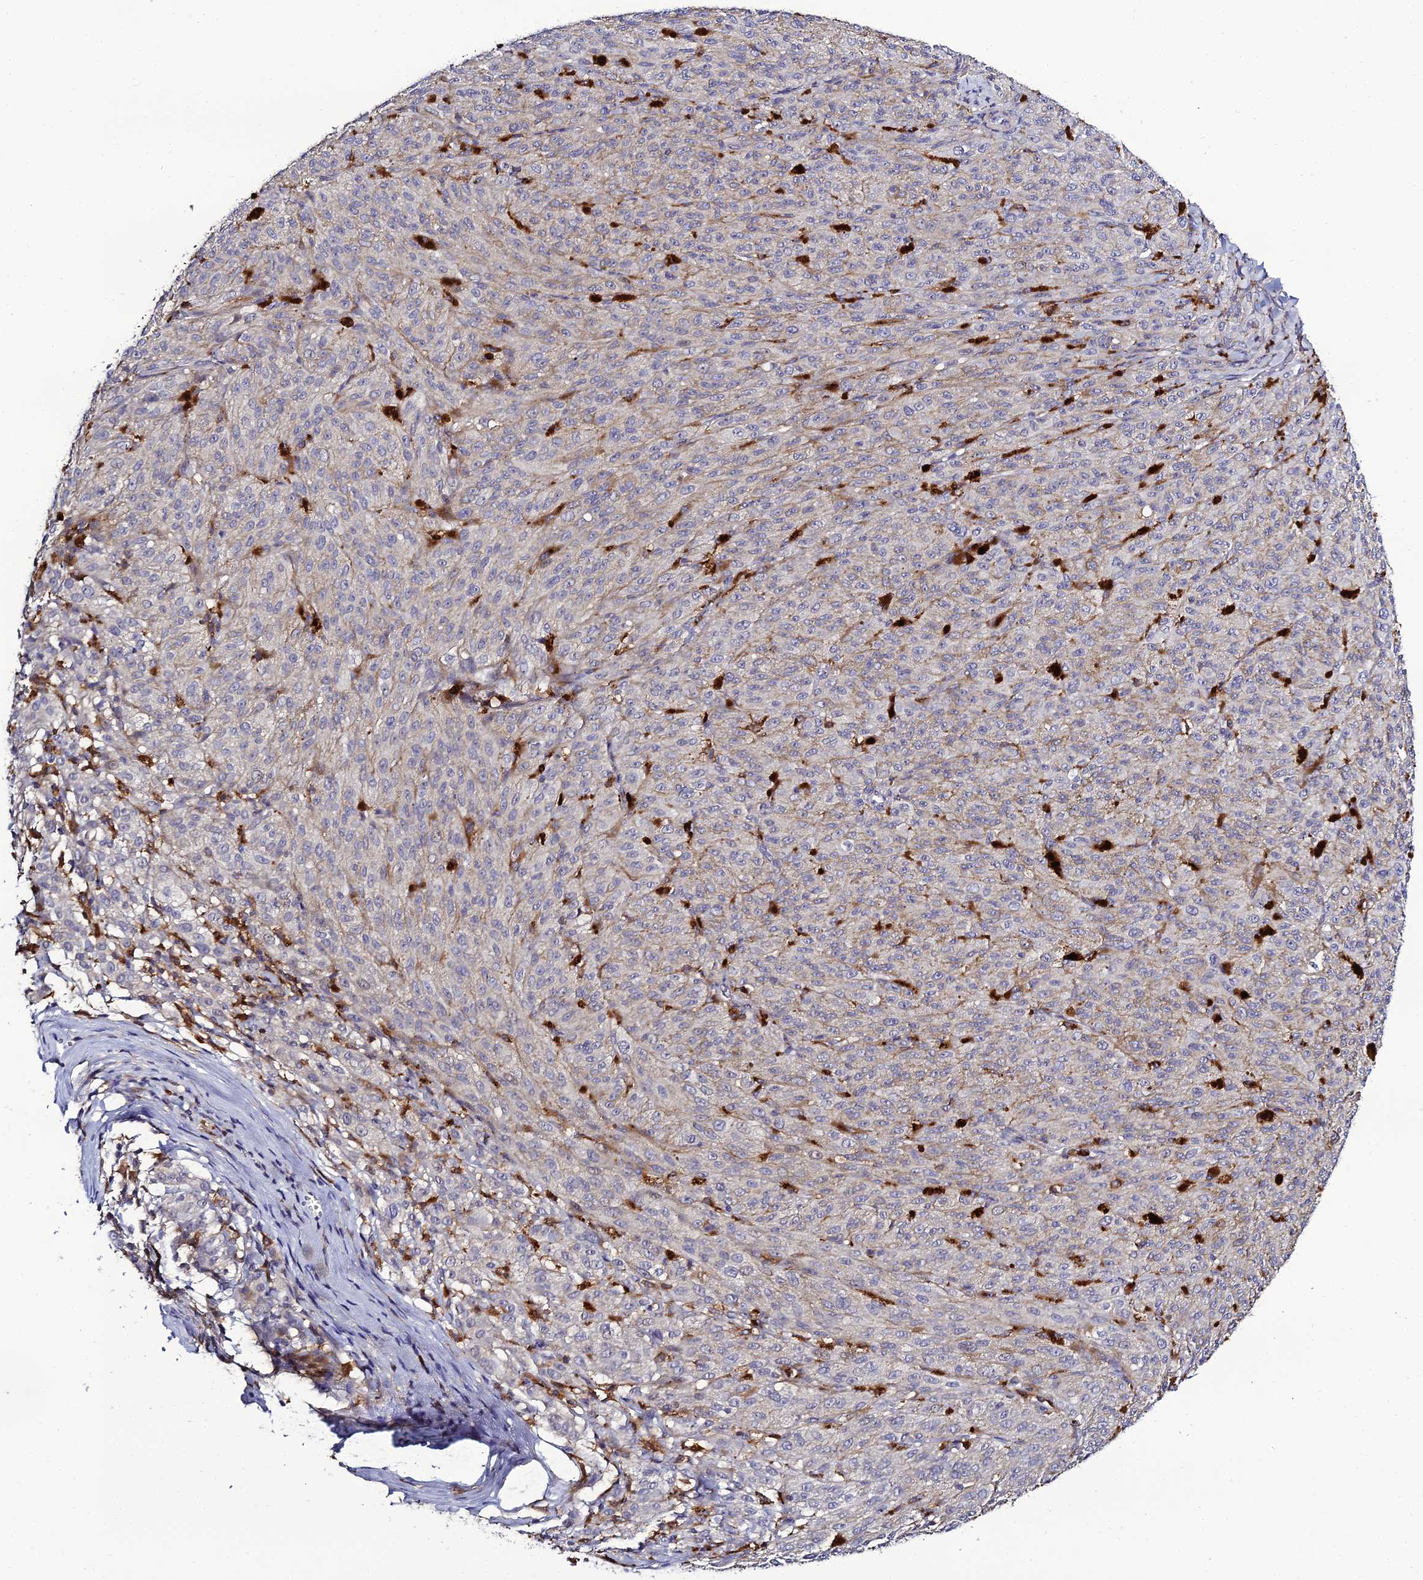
{"staining": {"intensity": "moderate", "quantity": "<25%", "location": "cytoplasmic/membranous"}, "tissue": "melanoma", "cell_type": "Tumor cells", "image_type": "cancer", "snomed": [{"axis": "morphology", "description": "Malignant melanoma, NOS"}, {"axis": "topography", "description": "Skin"}], "caption": "IHC (DAB) staining of melanoma reveals moderate cytoplasmic/membranous protein positivity in approximately <25% of tumor cells.", "gene": "IL4I1", "patient": {"sex": "female", "age": 52}}